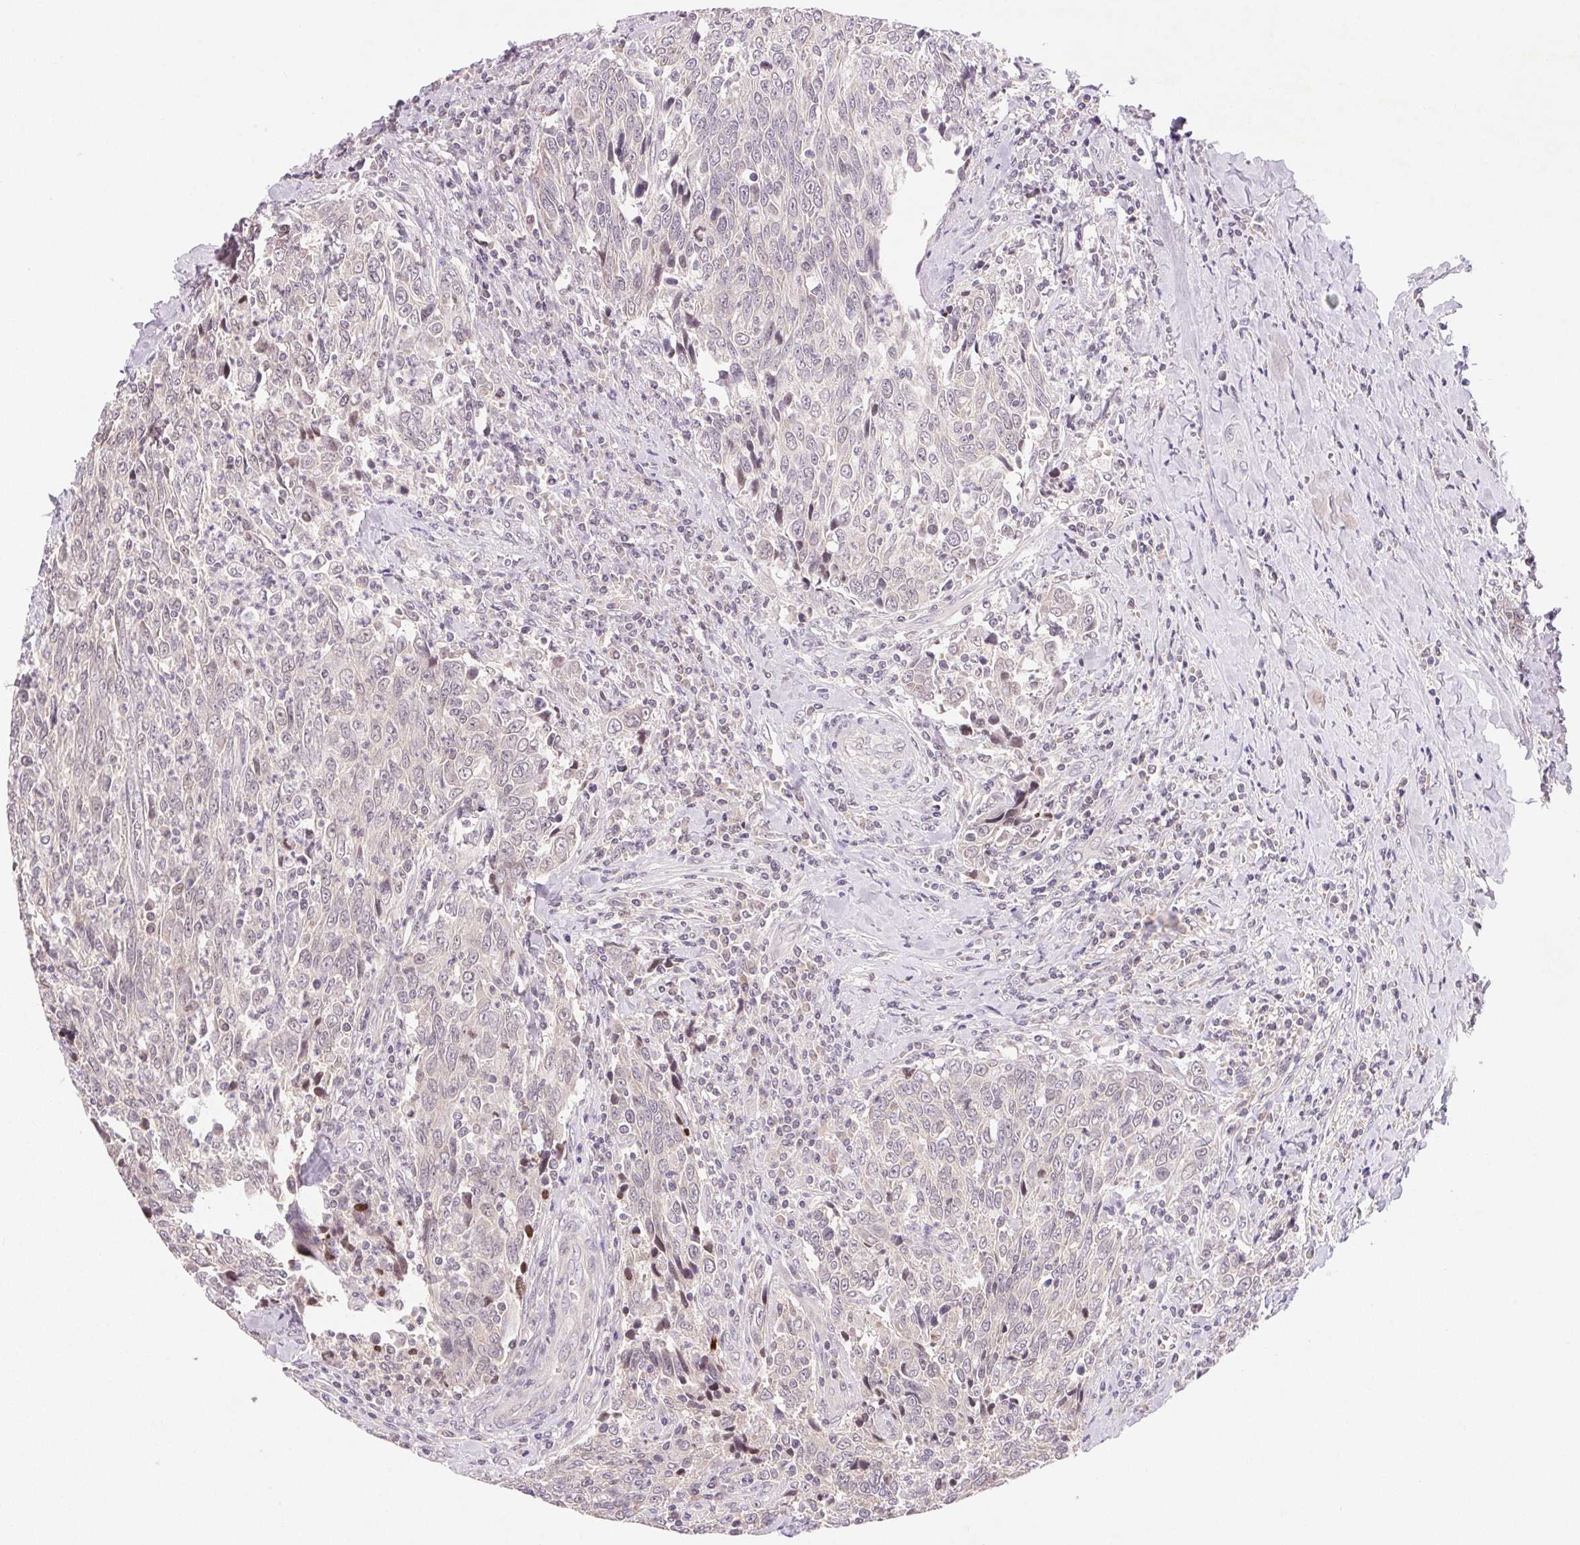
{"staining": {"intensity": "negative", "quantity": "none", "location": "none"}, "tissue": "breast cancer", "cell_type": "Tumor cells", "image_type": "cancer", "snomed": [{"axis": "morphology", "description": "Duct carcinoma"}, {"axis": "topography", "description": "Breast"}], "caption": "IHC photomicrograph of neoplastic tissue: human breast intraductal carcinoma stained with DAB (3,3'-diaminobenzidine) demonstrates no significant protein positivity in tumor cells.", "gene": "BNIP5", "patient": {"sex": "female", "age": 50}}